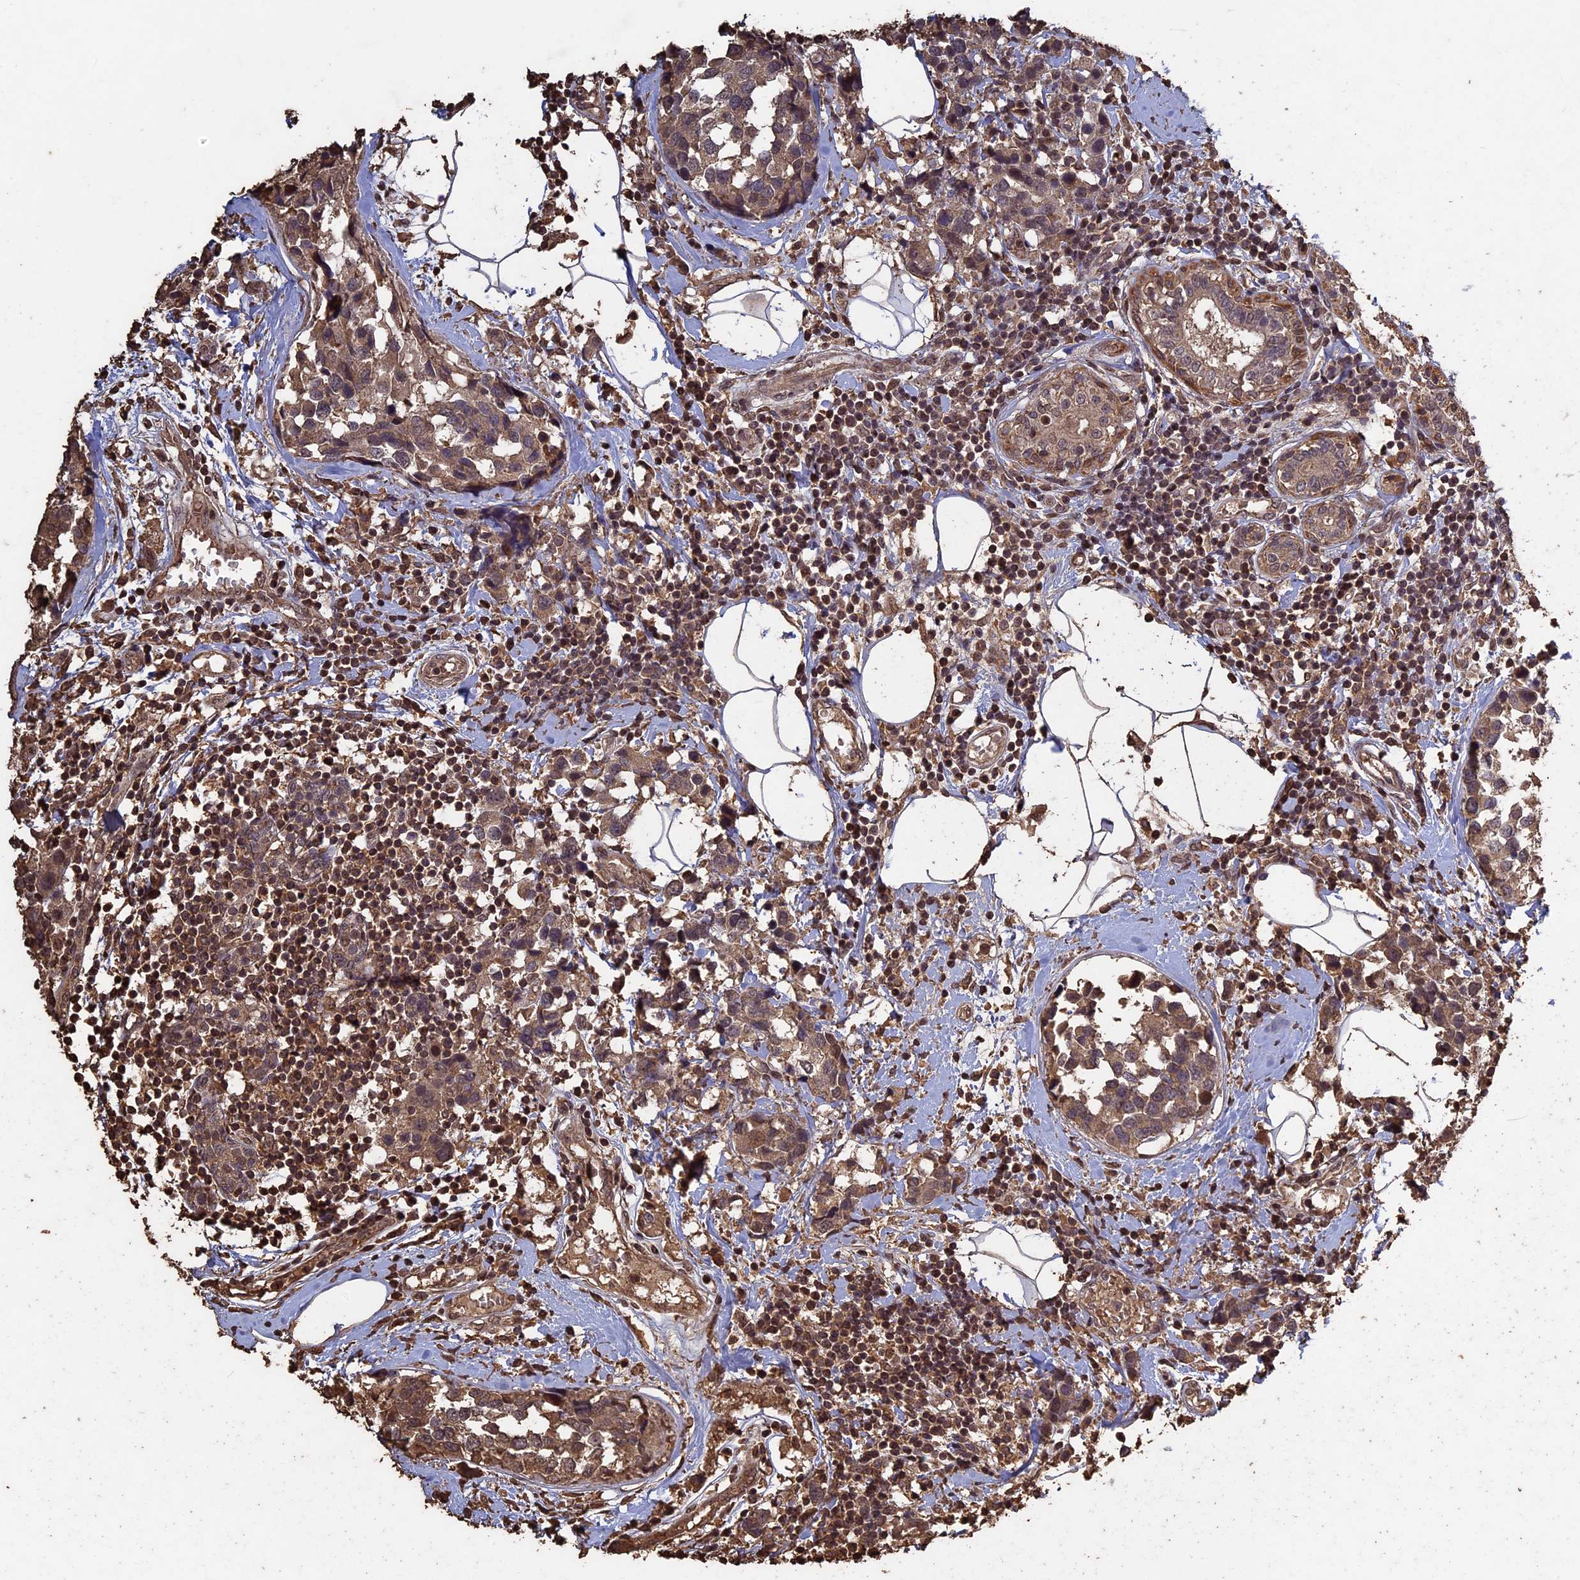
{"staining": {"intensity": "weak", "quantity": ">75%", "location": "cytoplasmic/membranous"}, "tissue": "breast cancer", "cell_type": "Tumor cells", "image_type": "cancer", "snomed": [{"axis": "morphology", "description": "Lobular carcinoma"}, {"axis": "topography", "description": "Breast"}], "caption": "Breast lobular carcinoma stained with DAB immunohistochemistry demonstrates low levels of weak cytoplasmic/membranous positivity in approximately >75% of tumor cells. The protein is shown in brown color, while the nuclei are stained blue.", "gene": "HUNK", "patient": {"sex": "female", "age": 59}}